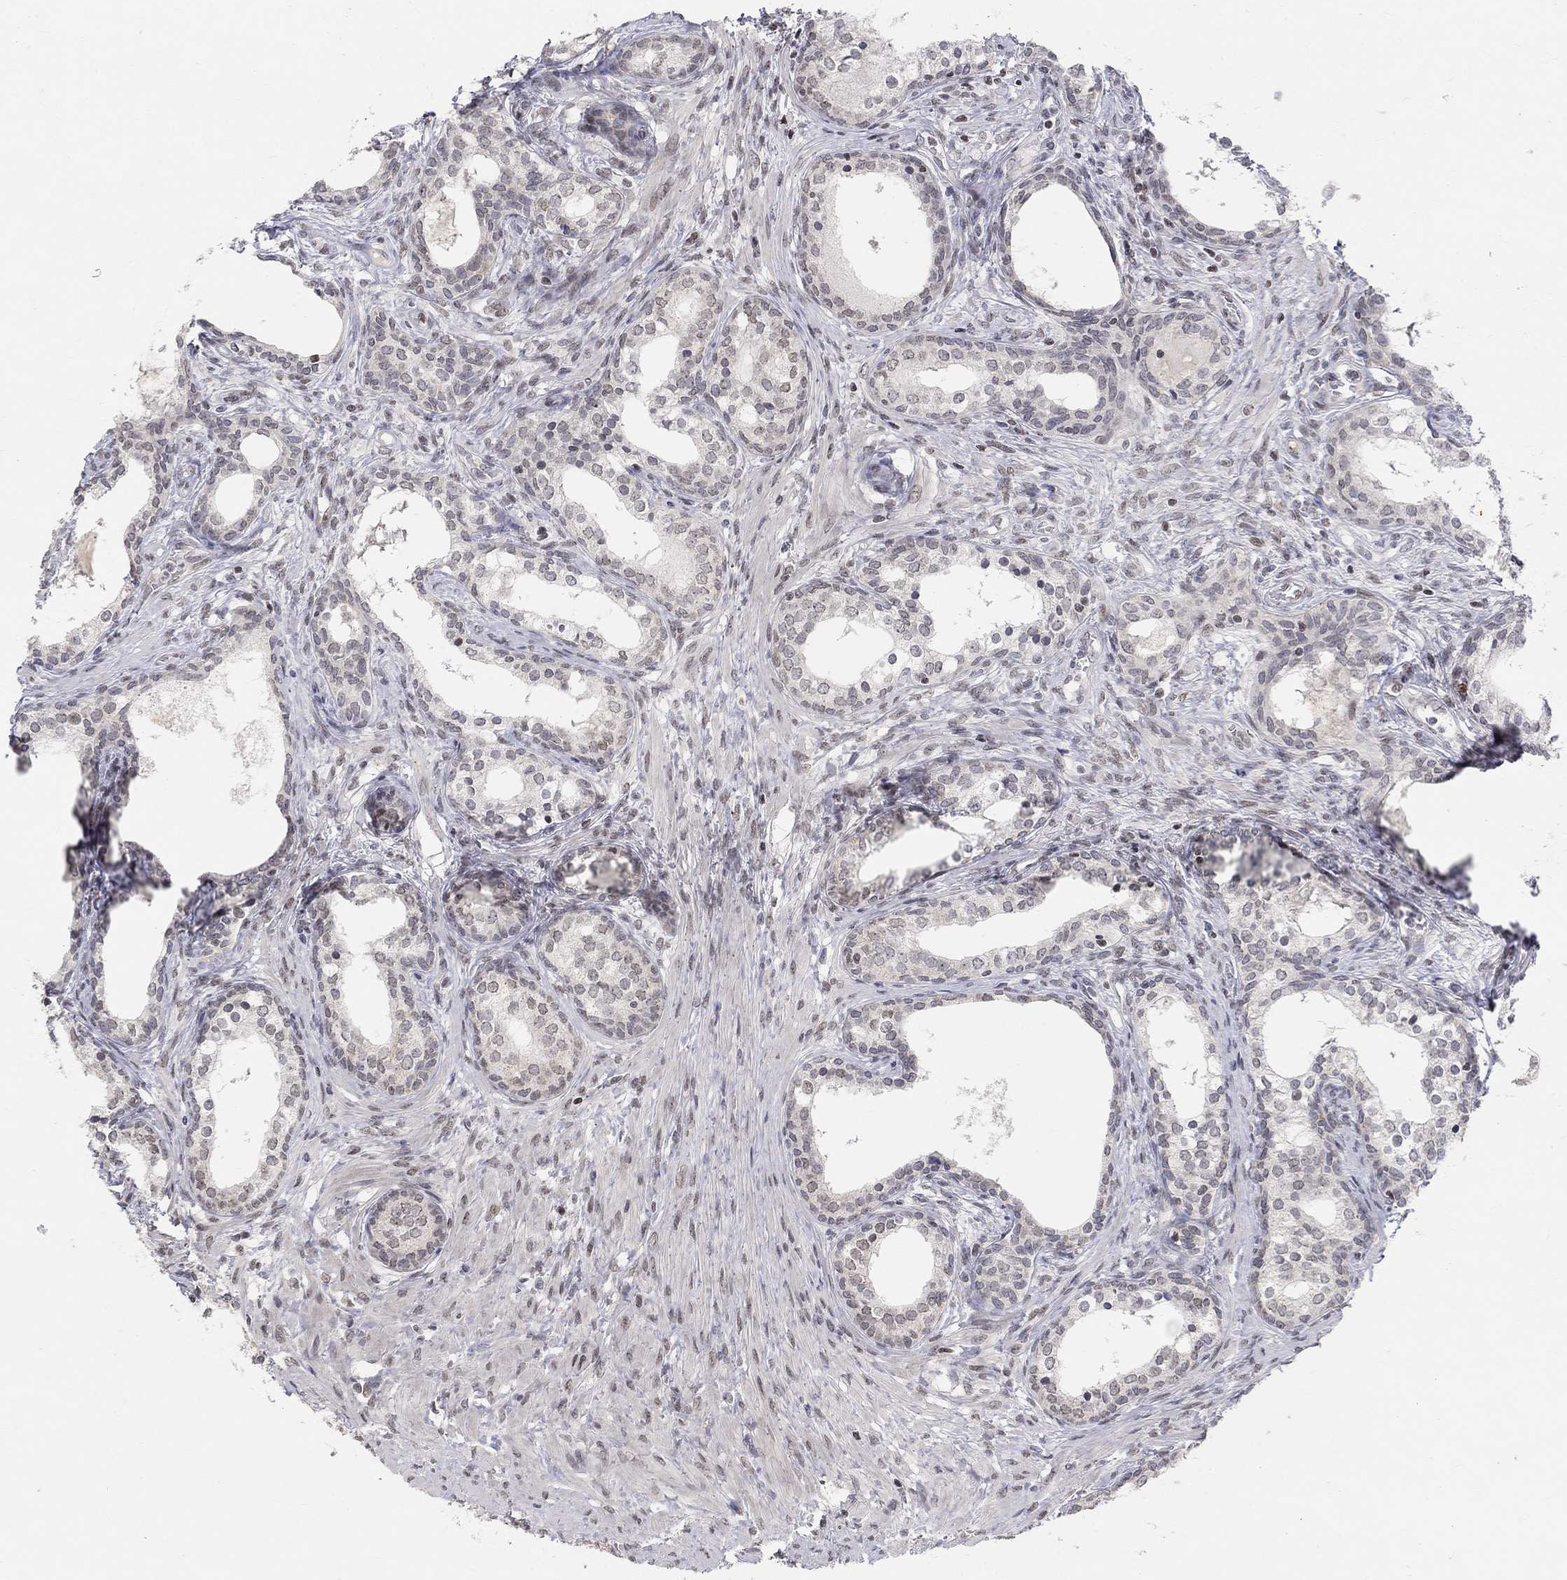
{"staining": {"intensity": "negative", "quantity": "none", "location": "none"}, "tissue": "prostate cancer", "cell_type": "Tumor cells", "image_type": "cancer", "snomed": [{"axis": "morphology", "description": "Adenocarcinoma, NOS"}, {"axis": "morphology", "description": "Adenocarcinoma, High grade"}, {"axis": "topography", "description": "Prostate"}], "caption": "The IHC micrograph has no significant staining in tumor cells of prostate adenocarcinoma (high-grade) tissue. (DAB (3,3'-diaminobenzidine) IHC with hematoxylin counter stain).", "gene": "KLF12", "patient": {"sex": "male", "age": 61}}